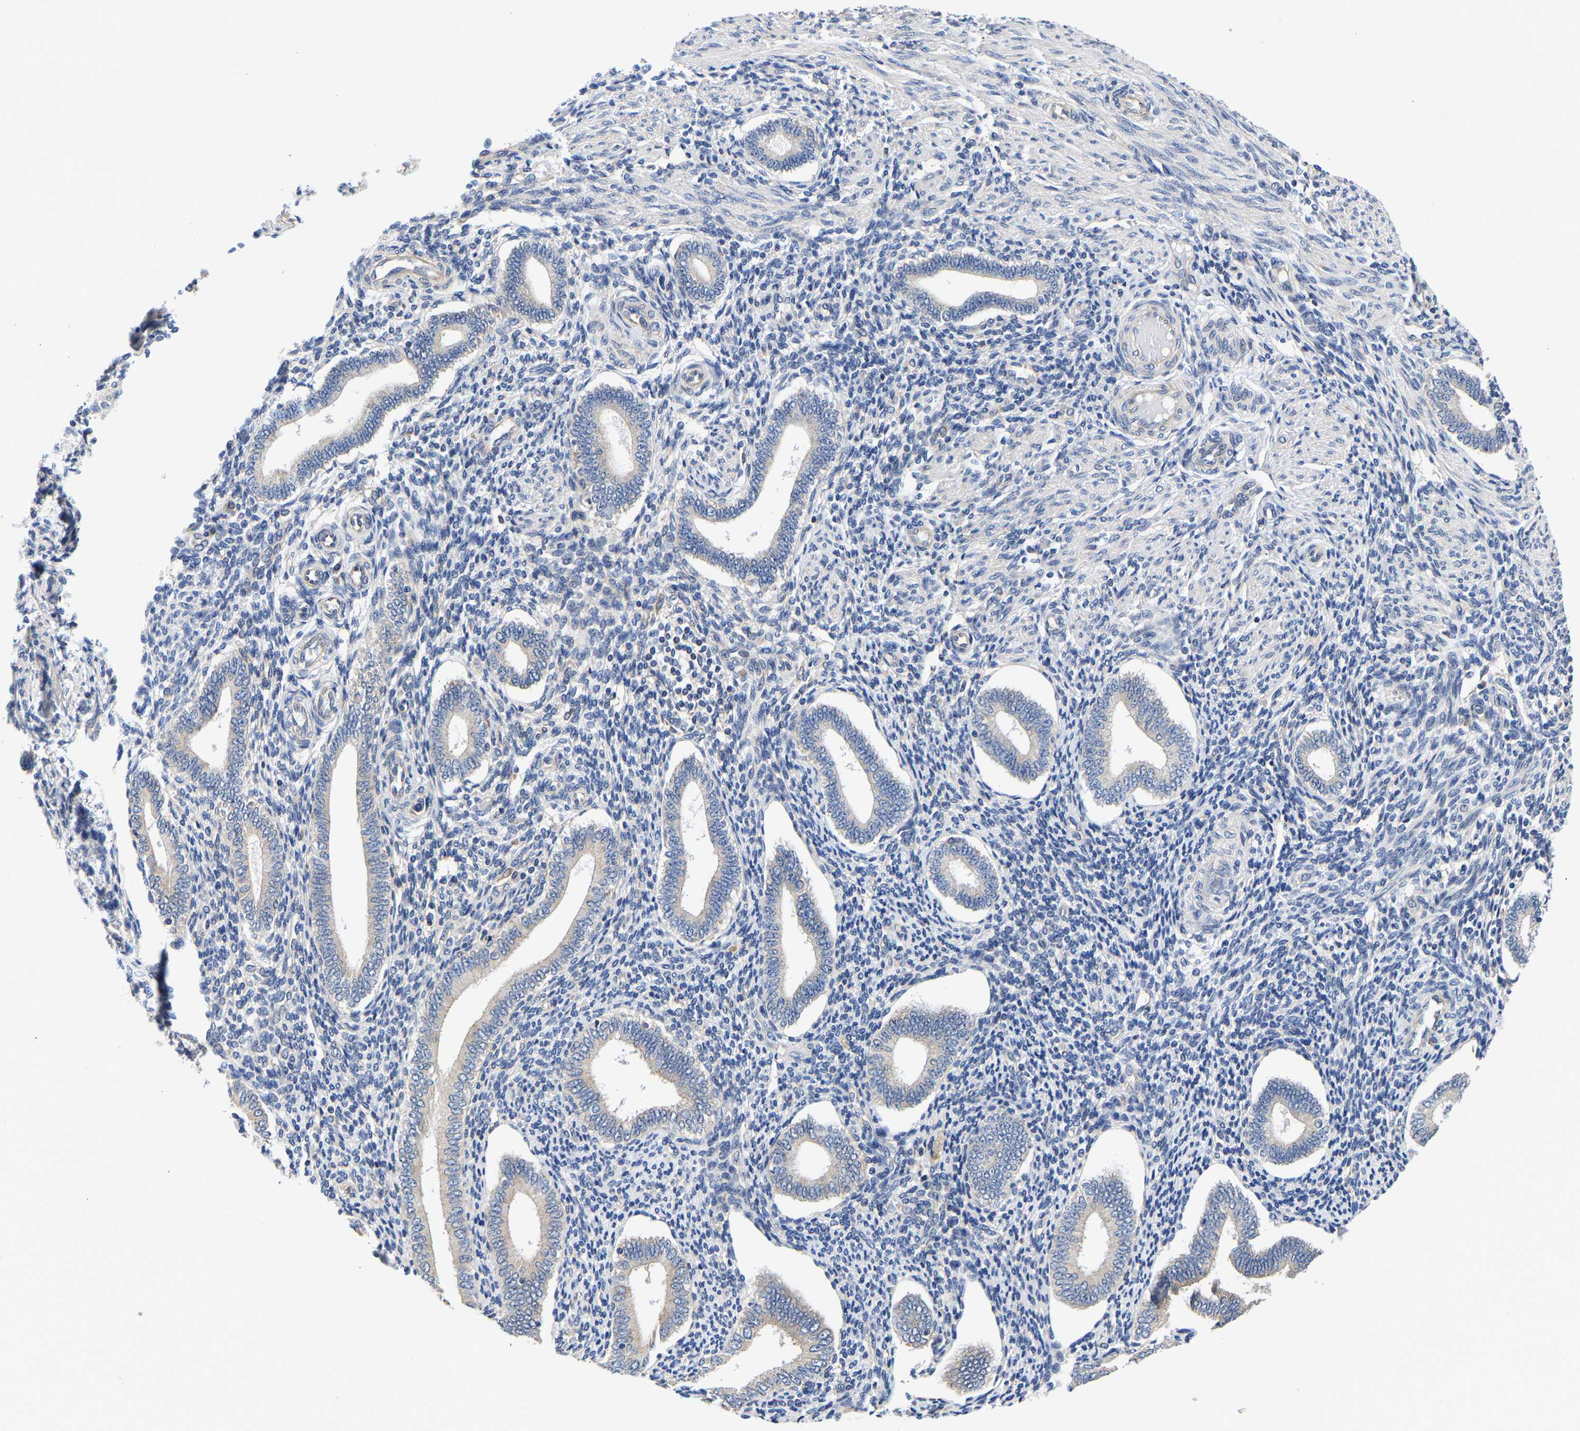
{"staining": {"intensity": "weak", "quantity": "<25%", "location": "cytoplasmic/membranous"}, "tissue": "endometrium", "cell_type": "Cells in endometrial stroma", "image_type": "normal", "snomed": [{"axis": "morphology", "description": "Normal tissue, NOS"}, {"axis": "topography", "description": "Endometrium"}], "caption": "This image is of unremarkable endometrium stained with immunohistochemistry to label a protein in brown with the nuclei are counter-stained blue. There is no staining in cells in endometrial stroma.", "gene": "CCDC6", "patient": {"sex": "female", "age": 42}}